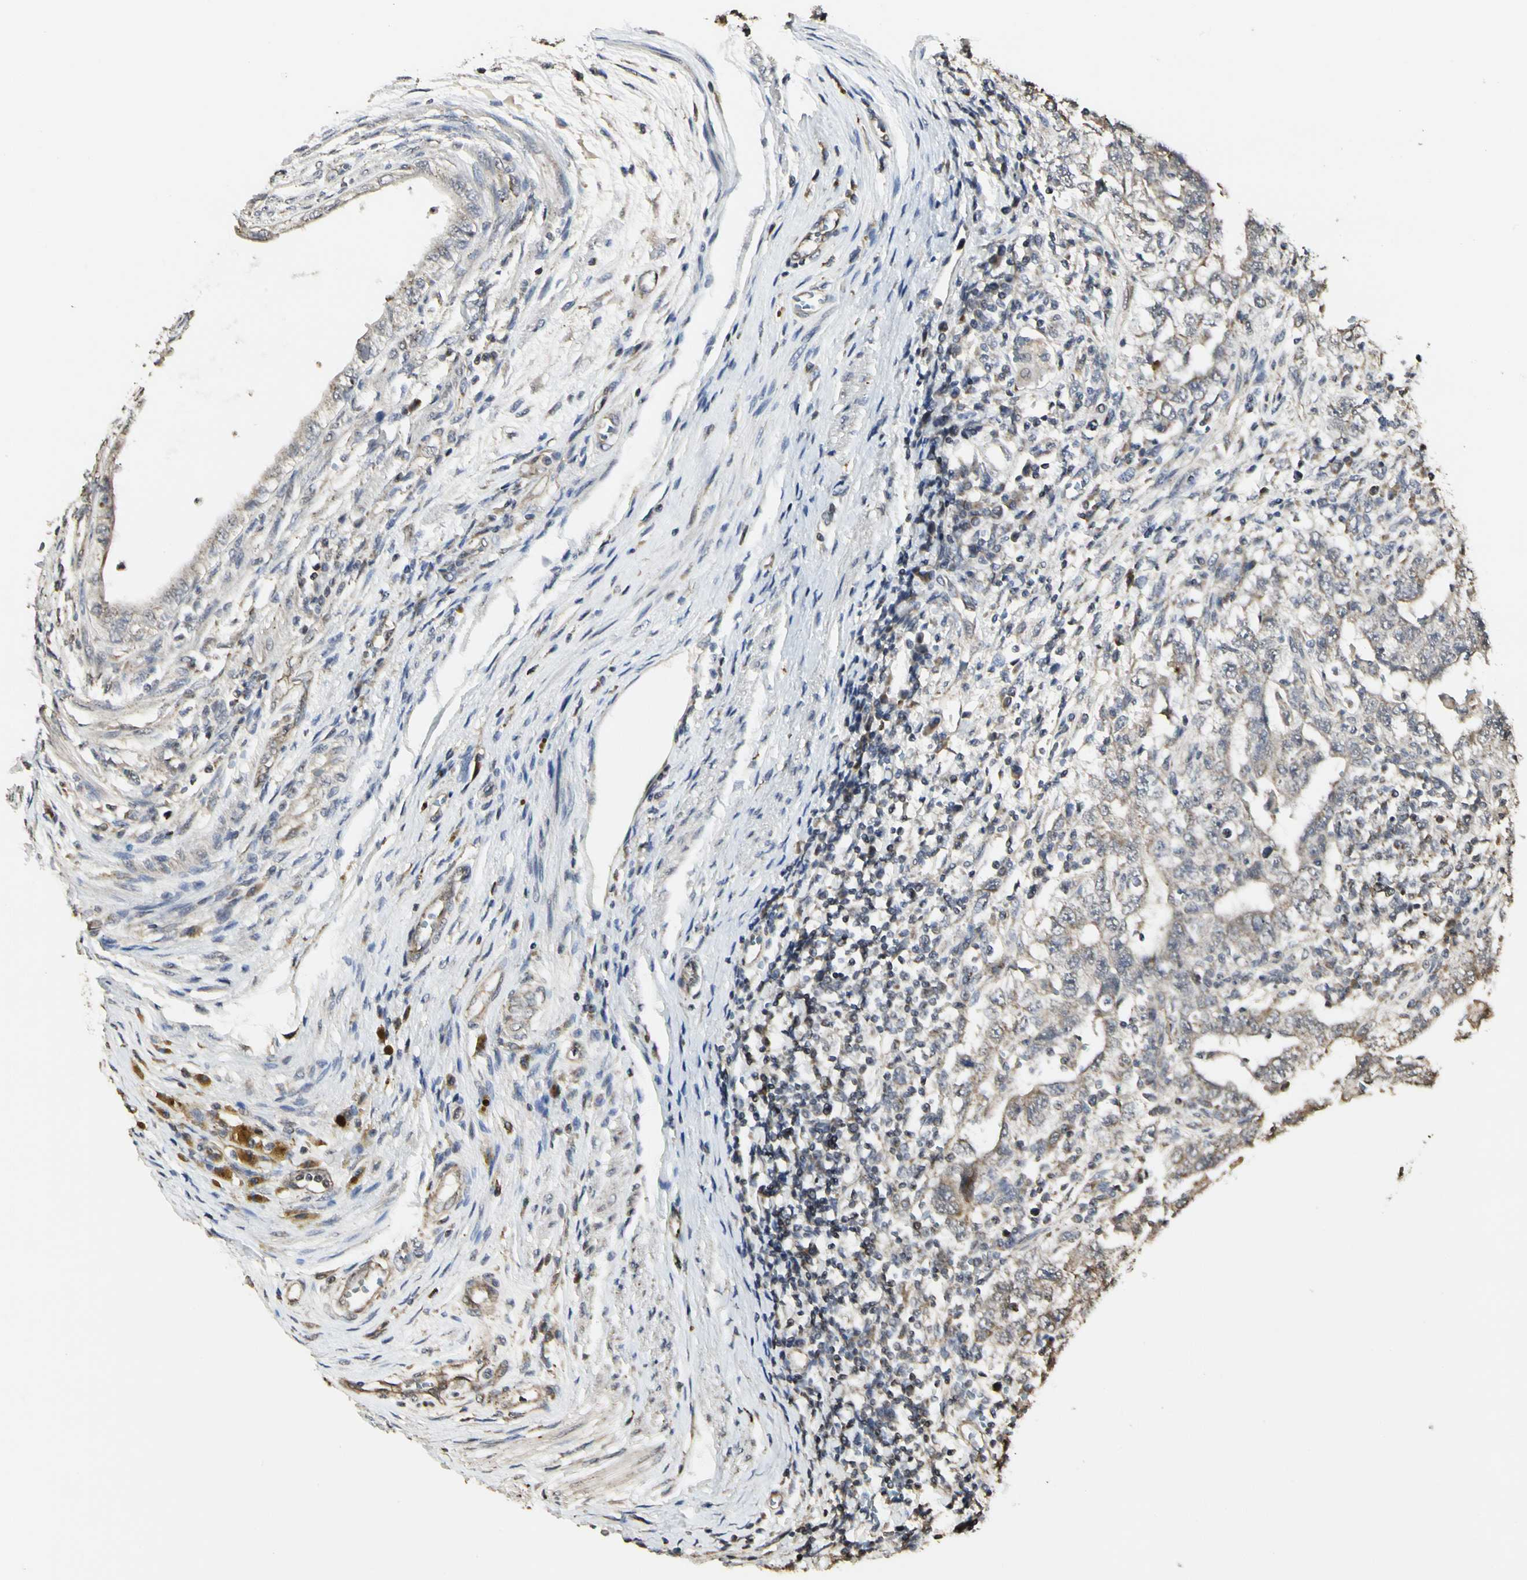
{"staining": {"intensity": "weak", "quantity": ">75%", "location": "cytoplasmic/membranous"}, "tissue": "testis cancer", "cell_type": "Tumor cells", "image_type": "cancer", "snomed": [{"axis": "morphology", "description": "Carcinoma, Embryonal, NOS"}, {"axis": "topography", "description": "Testis"}], "caption": "Immunohistochemistry (IHC) of embryonal carcinoma (testis) reveals low levels of weak cytoplasmic/membranous staining in approximately >75% of tumor cells. (Brightfield microscopy of DAB IHC at high magnification).", "gene": "TAOK1", "patient": {"sex": "male", "age": 26}}